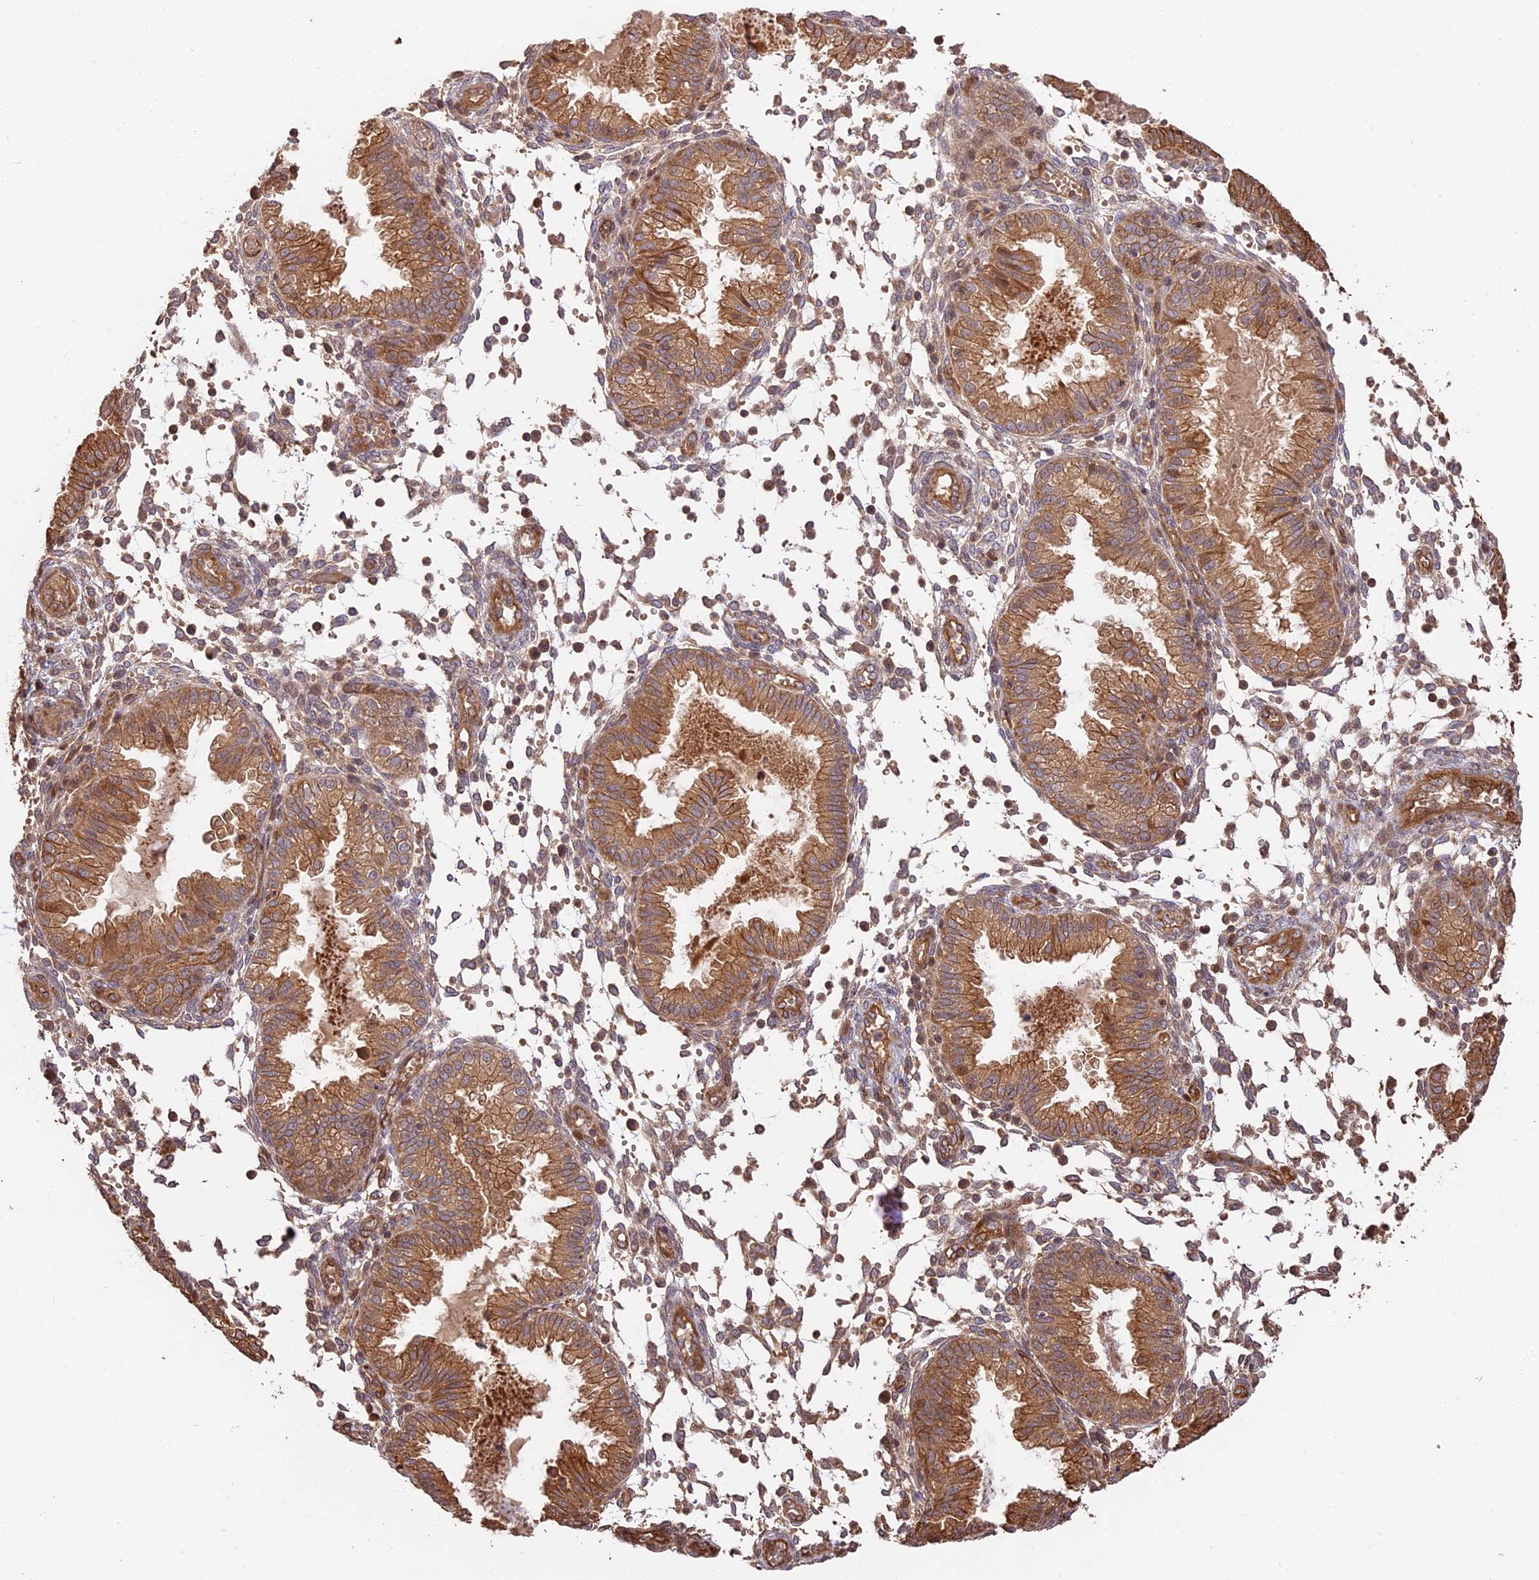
{"staining": {"intensity": "weak", "quantity": "<25%", "location": "cytoplasmic/membranous"}, "tissue": "endometrium", "cell_type": "Cells in endometrial stroma", "image_type": "normal", "snomed": [{"axis": "morphology", "description": "Normal tissue, NOS"}, {"axis": "topography", "description": "Endometrium"}], "caption": "Protein analysis of normal endometrium reveals no significant staining in cells in endometrial stroma.", "gene": "PPP1R37", "patient": {"sex": "female", "age": 33}}